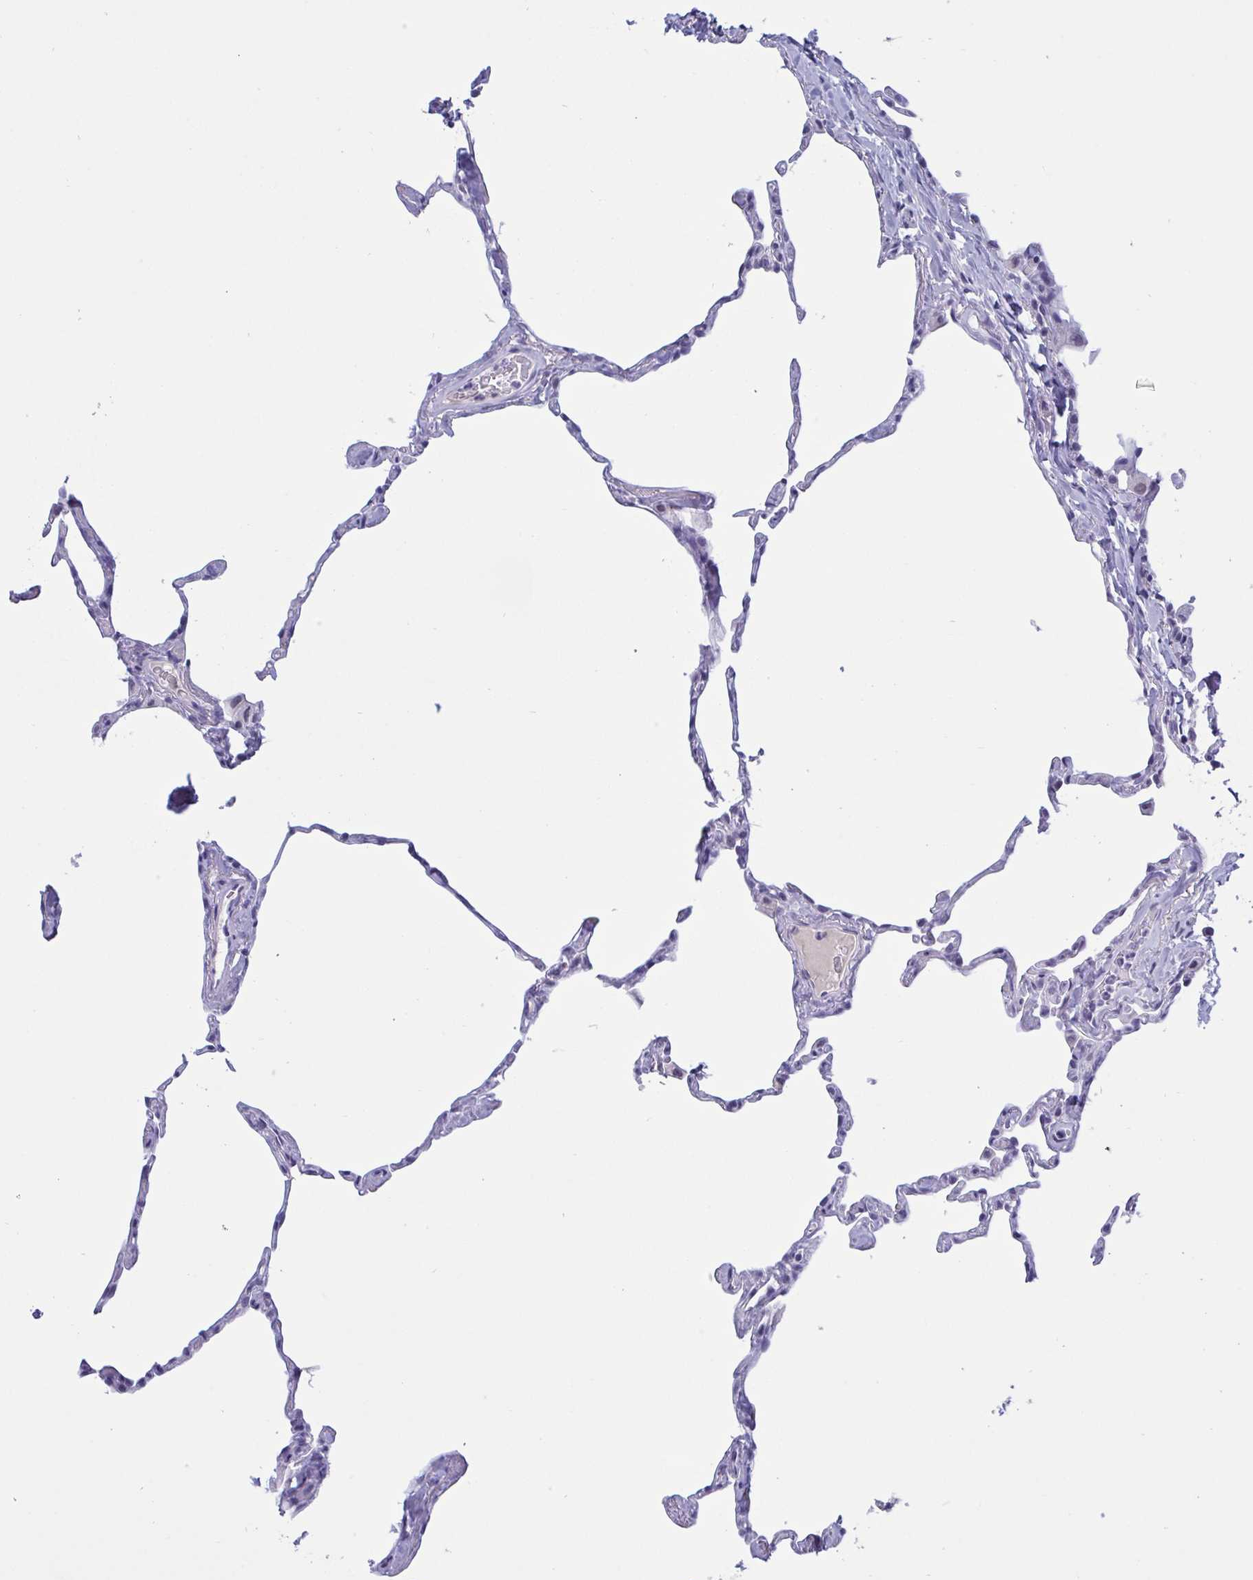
{"staining": {"intensity": "negative", "quantity": "none", "location": "none"}, "tissue": "lung", "cell_type": "Alveolar cells", "image_type": "normal", "snomed": [{"axis": "morphology", "description": "Normal tissue, NOS"}, {"axis": "topography", "description": "Lung"}], "caption": "A high-resolution micrograph shows immunohistochemistry staining of normal lung, which demonstrates no significant expression in alveolar cells. Nuclei are stained in blue.", "gene": "SERPINB13", "patient": {"sex": "male", "age": 65}}